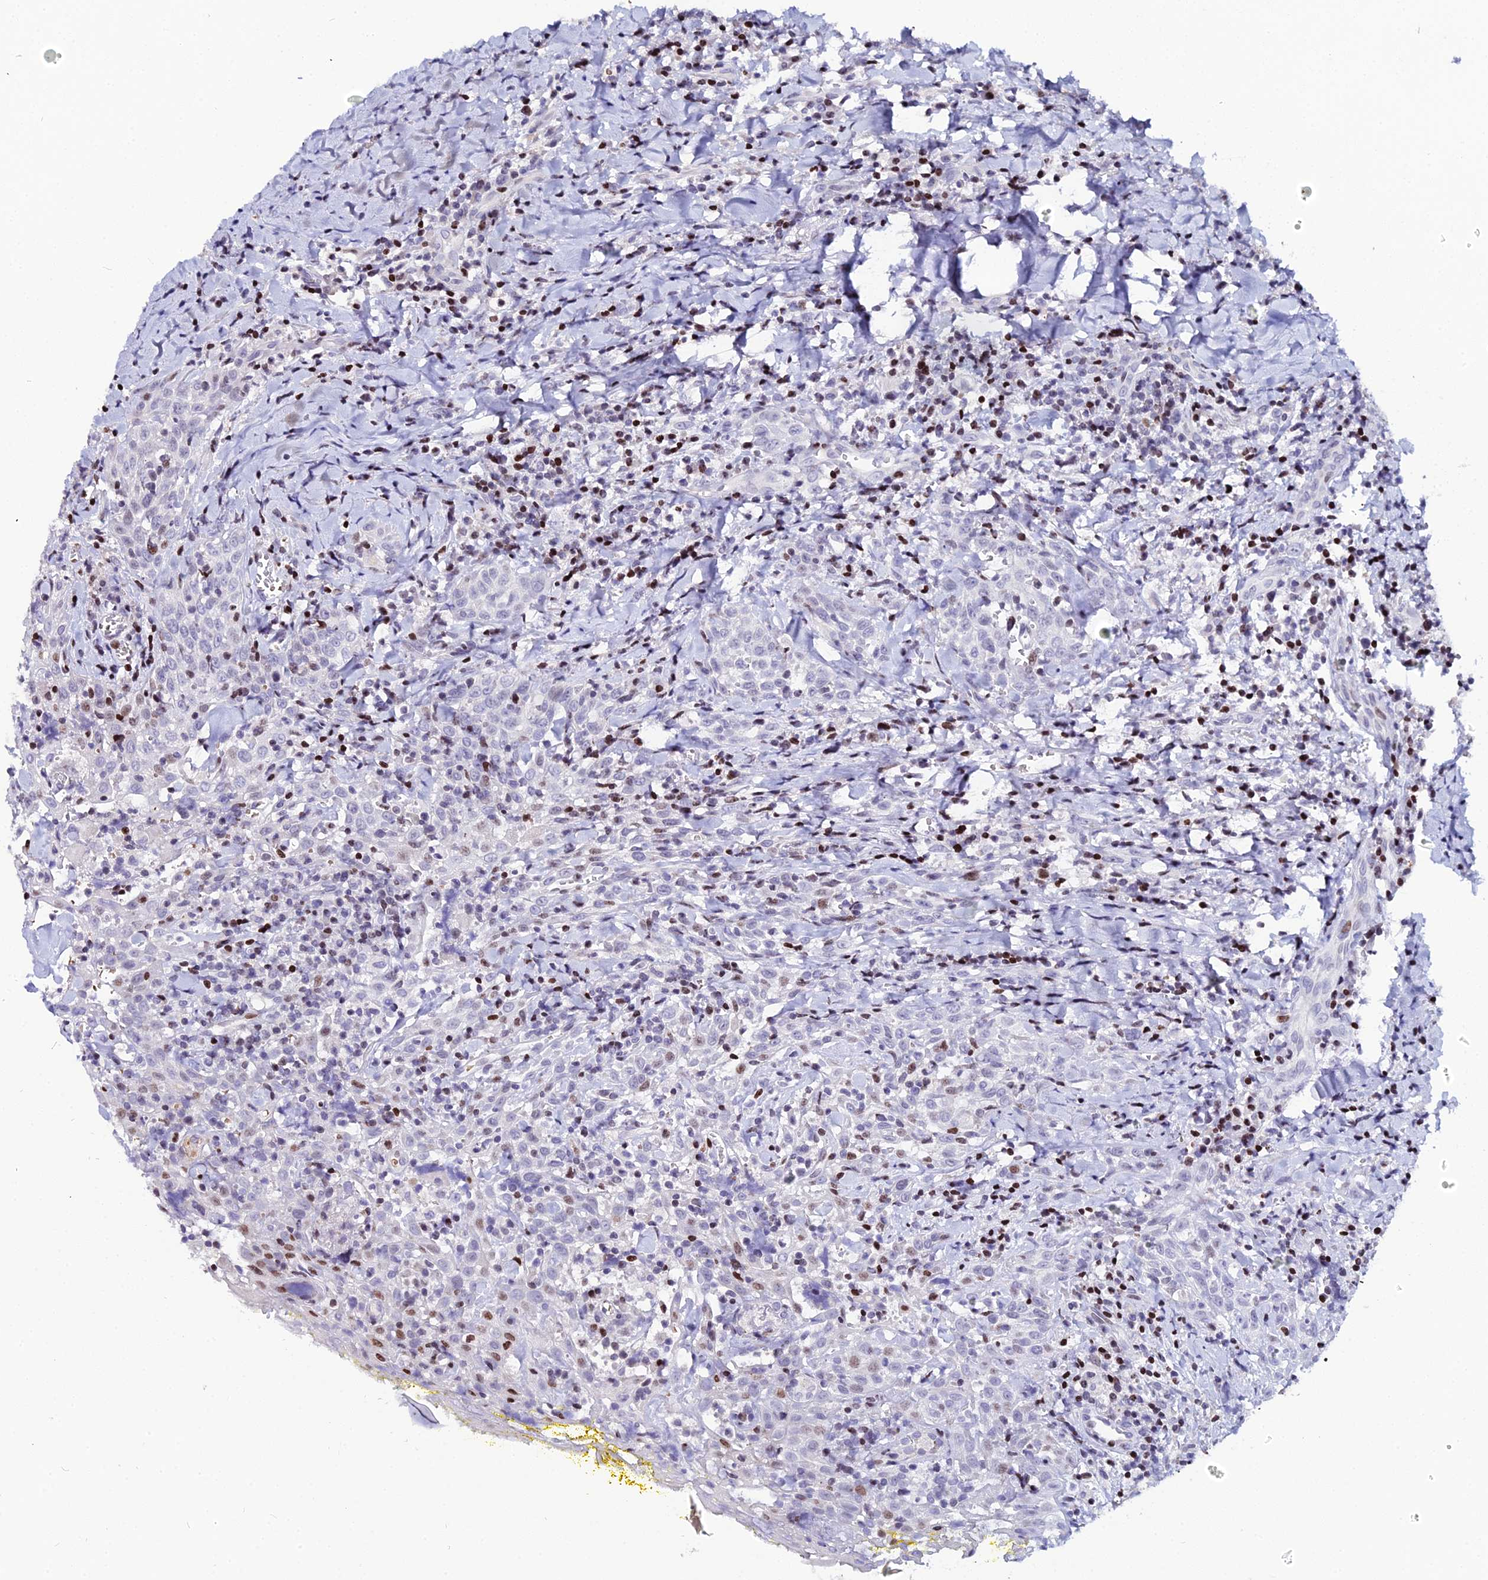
{"staining": {"intensity": "negative", "quantity": "none", "location": "none"}, "tissue": "head and neck cancer", "cell_type": "Tumor cells", "image_type": "cancer", "snomed": [{"axis": "morphology", "description": "Squamous cell carcinoma, NOS"}, {"axis": "topography", "description": "Head-Neck"}], "caption": "Immunohistochemistry (IHC) histopathology image of human head and neck cancer stained for a protein (brown), which shows no positivity in tumor cells. Brightfield microscopy of immunohistochemistry (IHC) stained with DAB (3,3'-diaminobenzidine) (brown) and hematoxylin (blue), captured at high magnification.", "gene": "MYNN", "patient": {"sex": "female", "age": 70}}